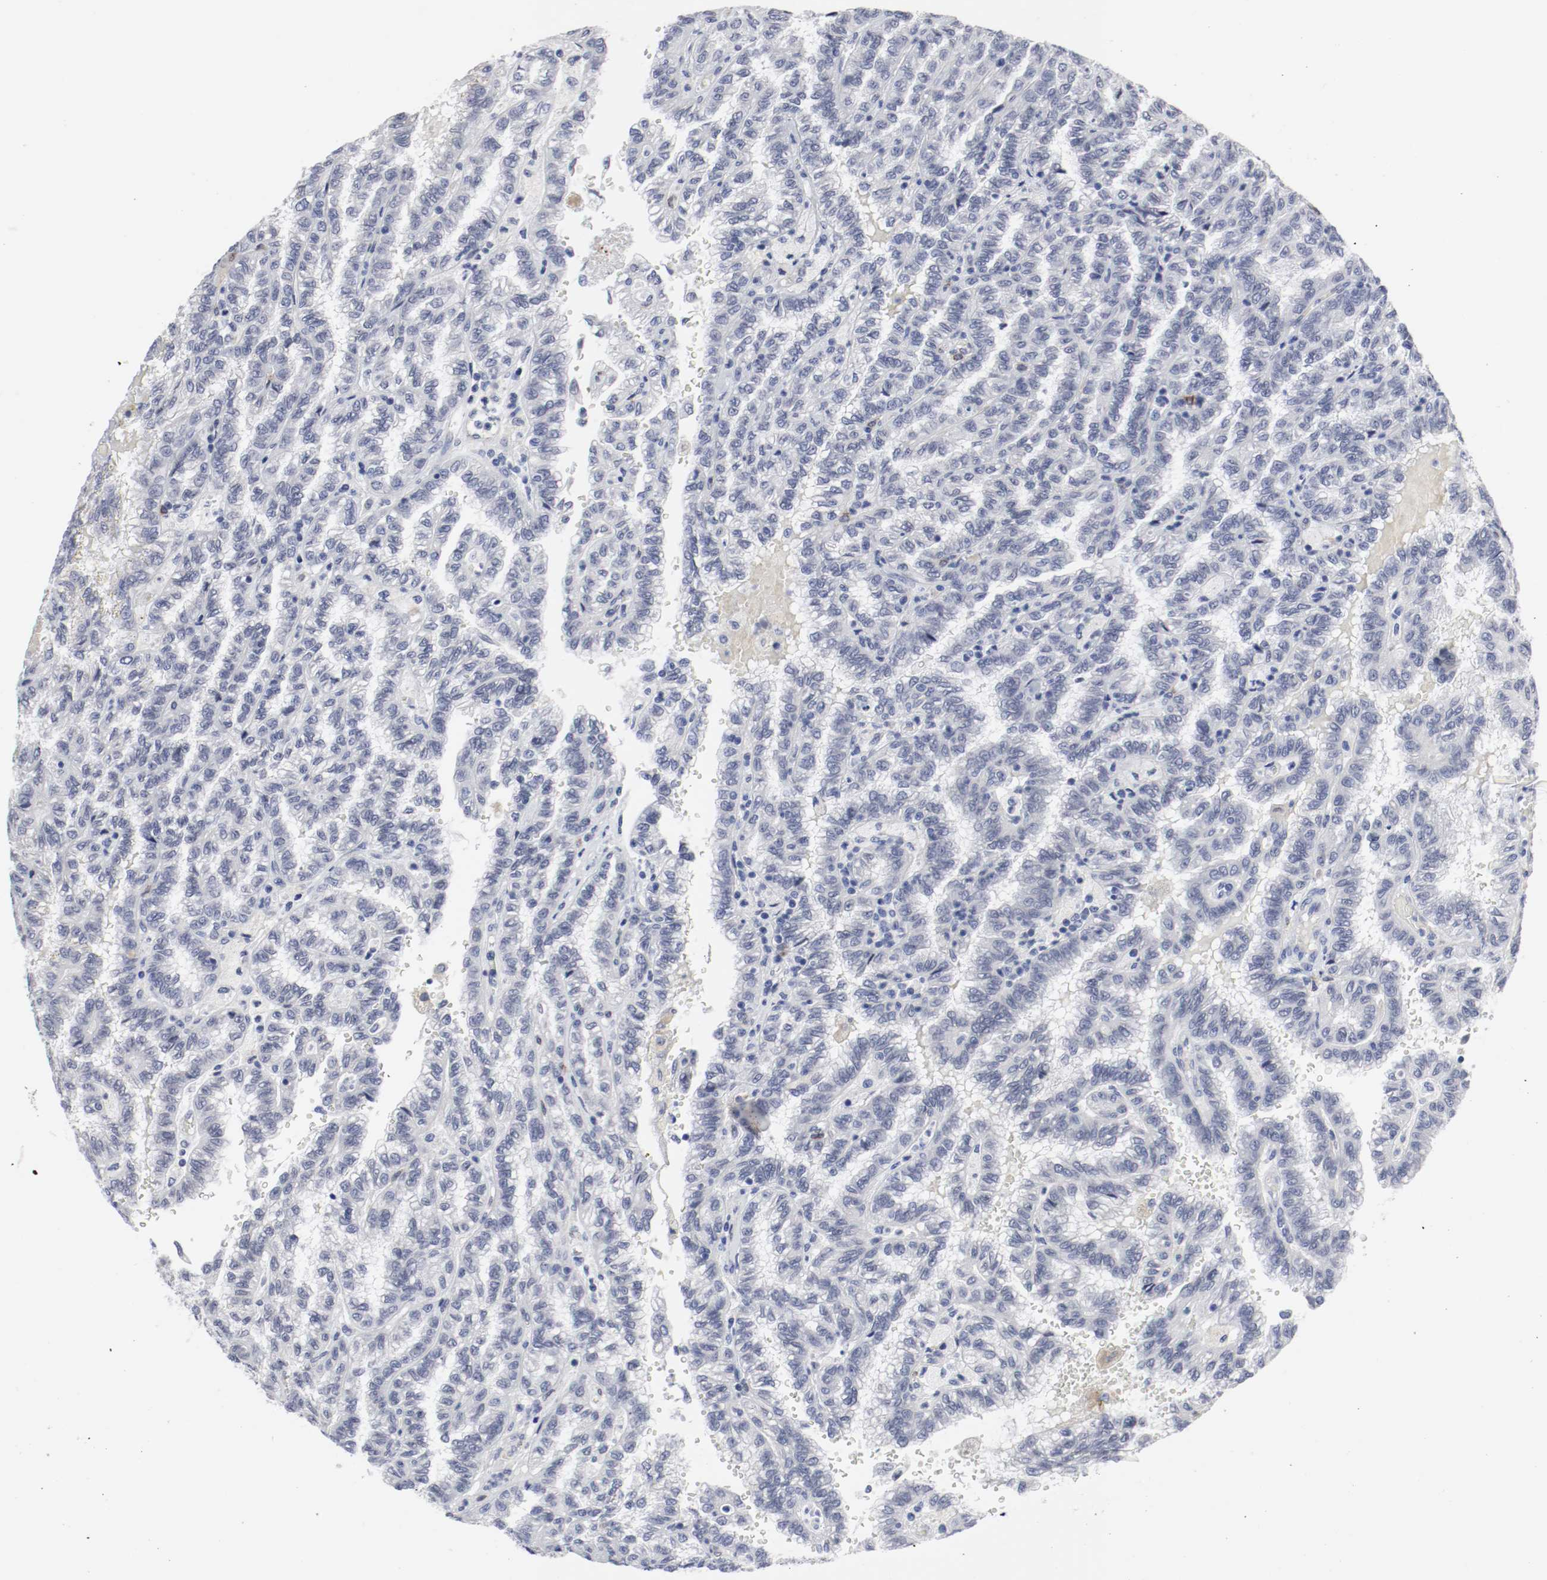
{"staining": {"intensity": "negative", "quantity": "none", "location": "none"}, "tissue": "renal cancer", "cell_type": "Tumor cells", "image_type": "cancer", "snomed": [{"axis": "morphology", "description": "Inflammation, NOS"}, {"axis": "morphology", "description": "Adenocarcinoma, NOS"}, {"axis": "topography", "description": "Kidney"}], "caption": "A photomicrograph of renal cancer (adenocarcinoma) stained for a protein exhibits no brown staining in tumor cells.", "gene": "KIT", "patient": {"sex": "male", "age": 68}}